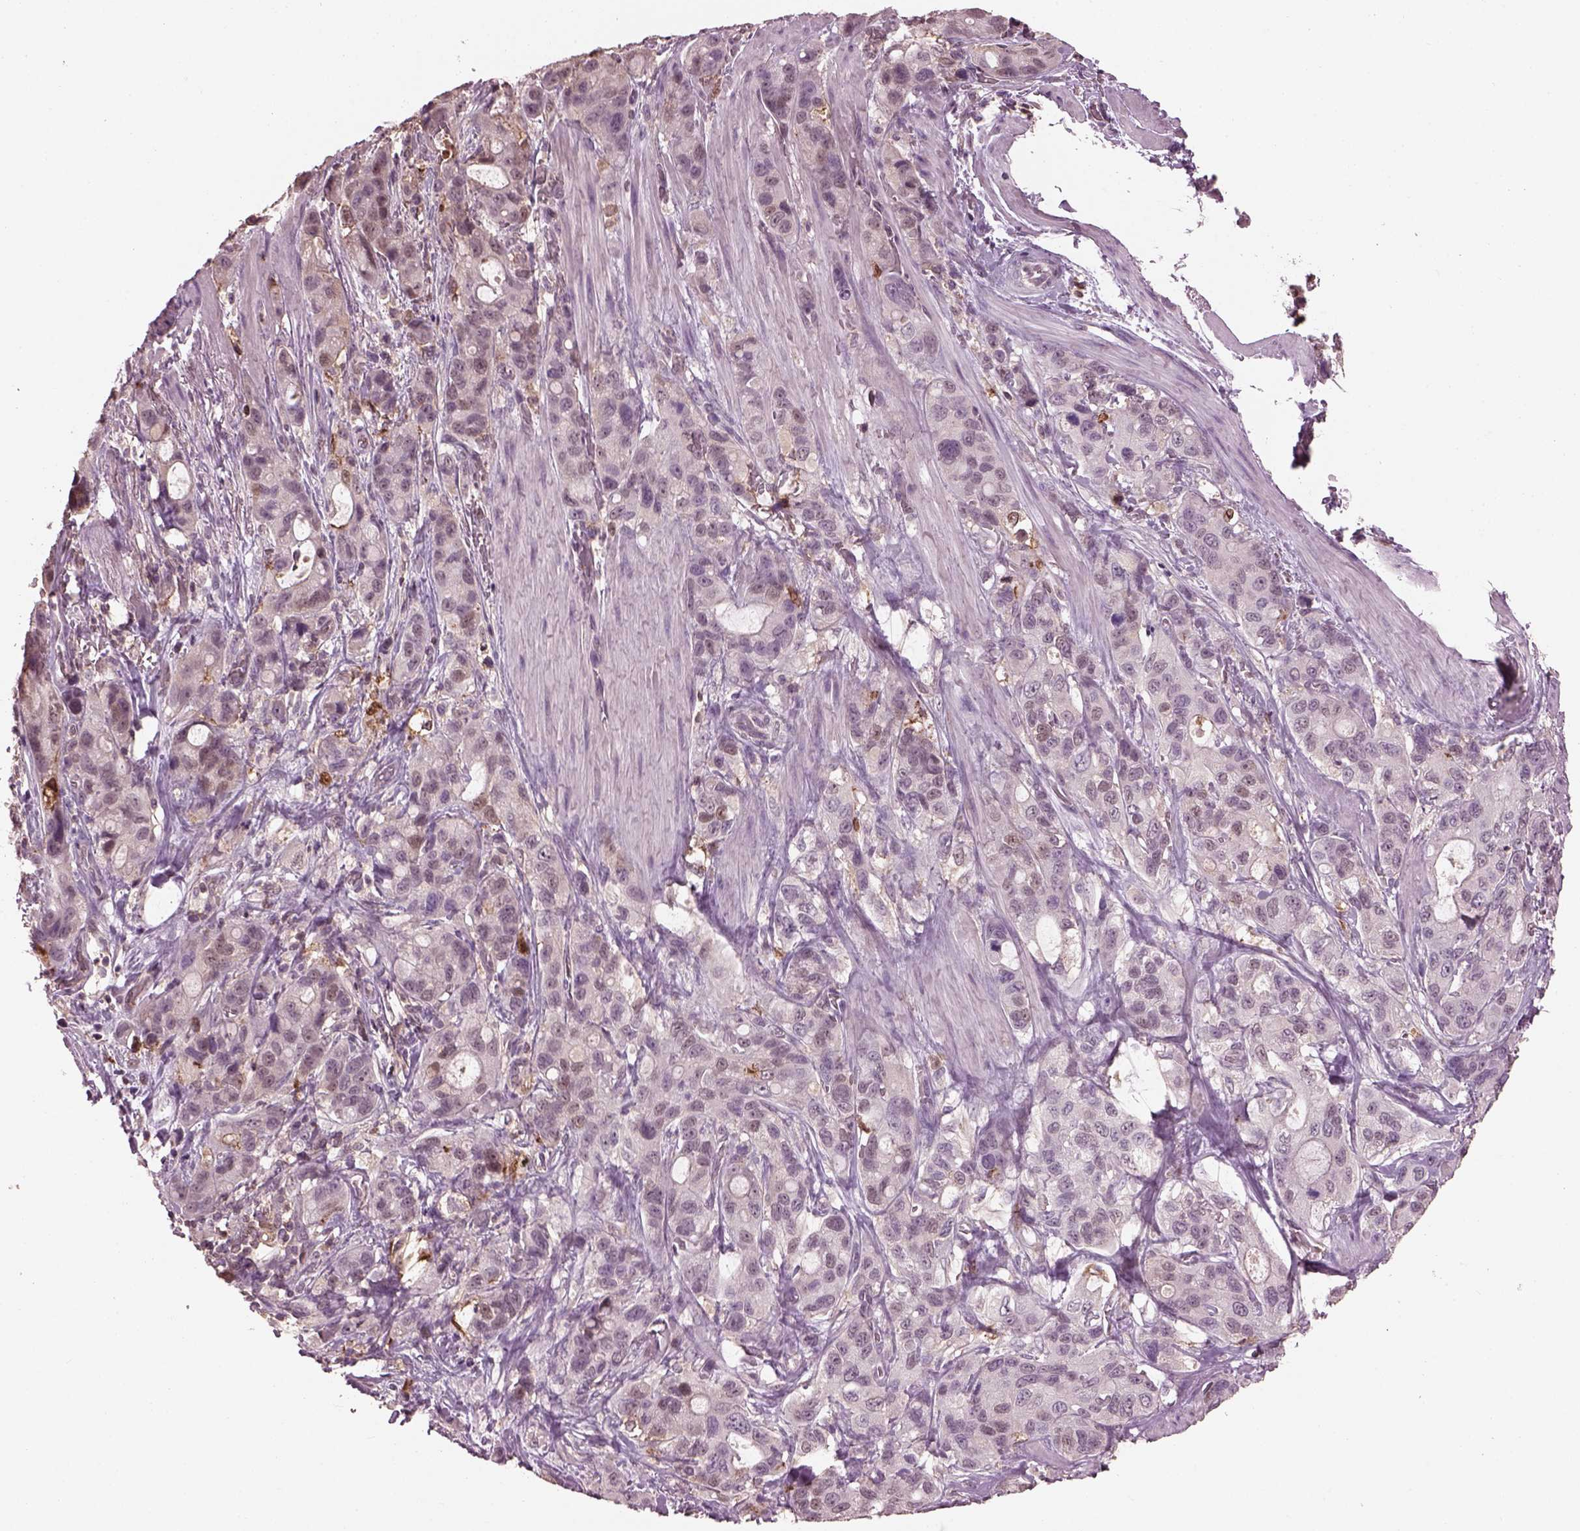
{"staining": {"intensity": "negative", "quantity": "none", "location": "none"}, "tissue": "stomach cancer", "cell_type": "Tumor cells", "image_type": "cancer", "snomed": [{"axis": "morphology", "description": "Adenocarcinoma, NOS"}, {"axis": "topography", "description": "Stomach"}], "caption": "The IHC micrograph has no significant staining in tumor cells of stomach cancer tissue.", "gene": "SRI", "patient": {"sex": "male", "age": 63}}